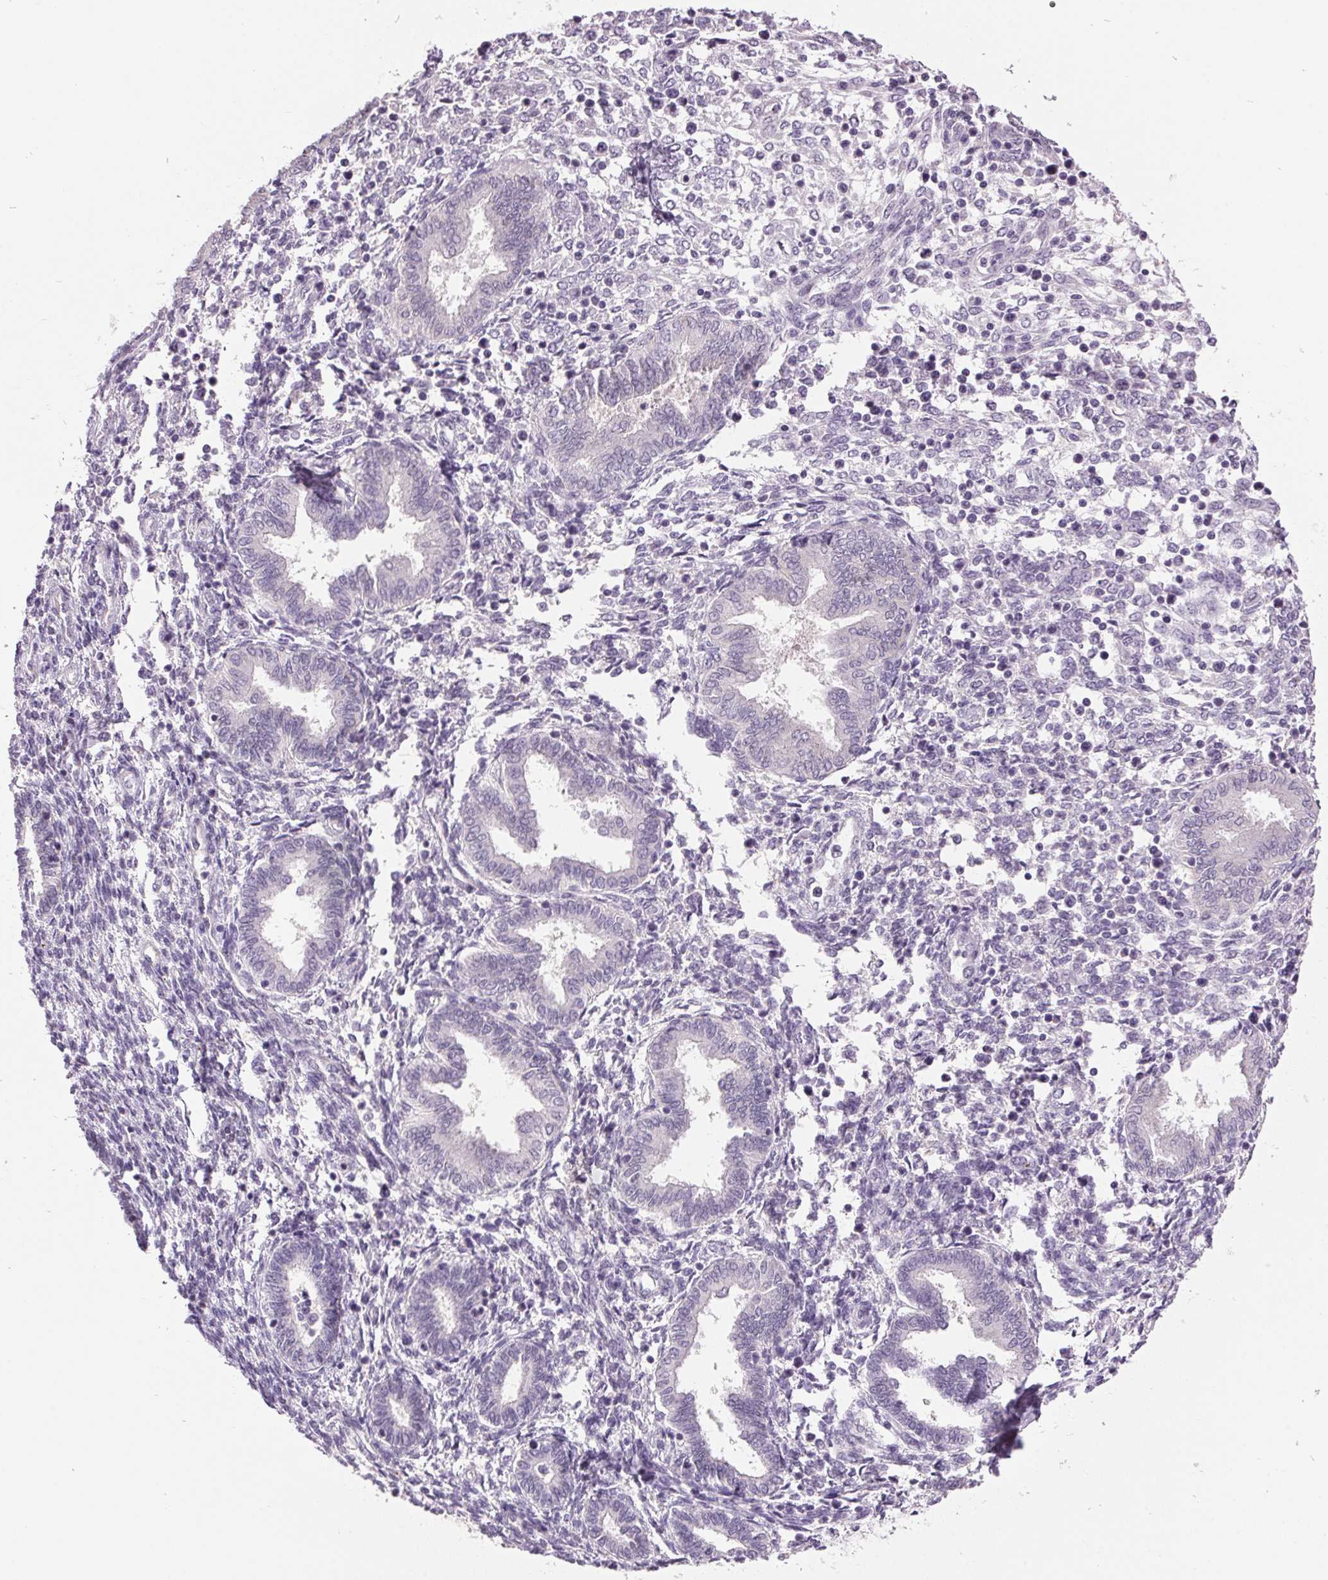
{"staining": {"intensity": "negative", "quantity": "none", "location": "none"}, "tissue": "endometrium", "cell_type": "Cells in endometrial stroma", "image_type": "normal", "snomed": [{"axis": "morphology", "description": "Normal tissue, NOS"}, {"axis": "topography", "description": "Endometrium"}], "caption": "This is a histopathology image of IHC staining of benign endometrium, which shows no expression in cells in endometrial stroma. (DAB (3,3'-diaminobenzidine) immunohistochemistry (IHC), high magnification).", "gene": "C2orf16", "patient": {"sex": "female", "age": 42}}